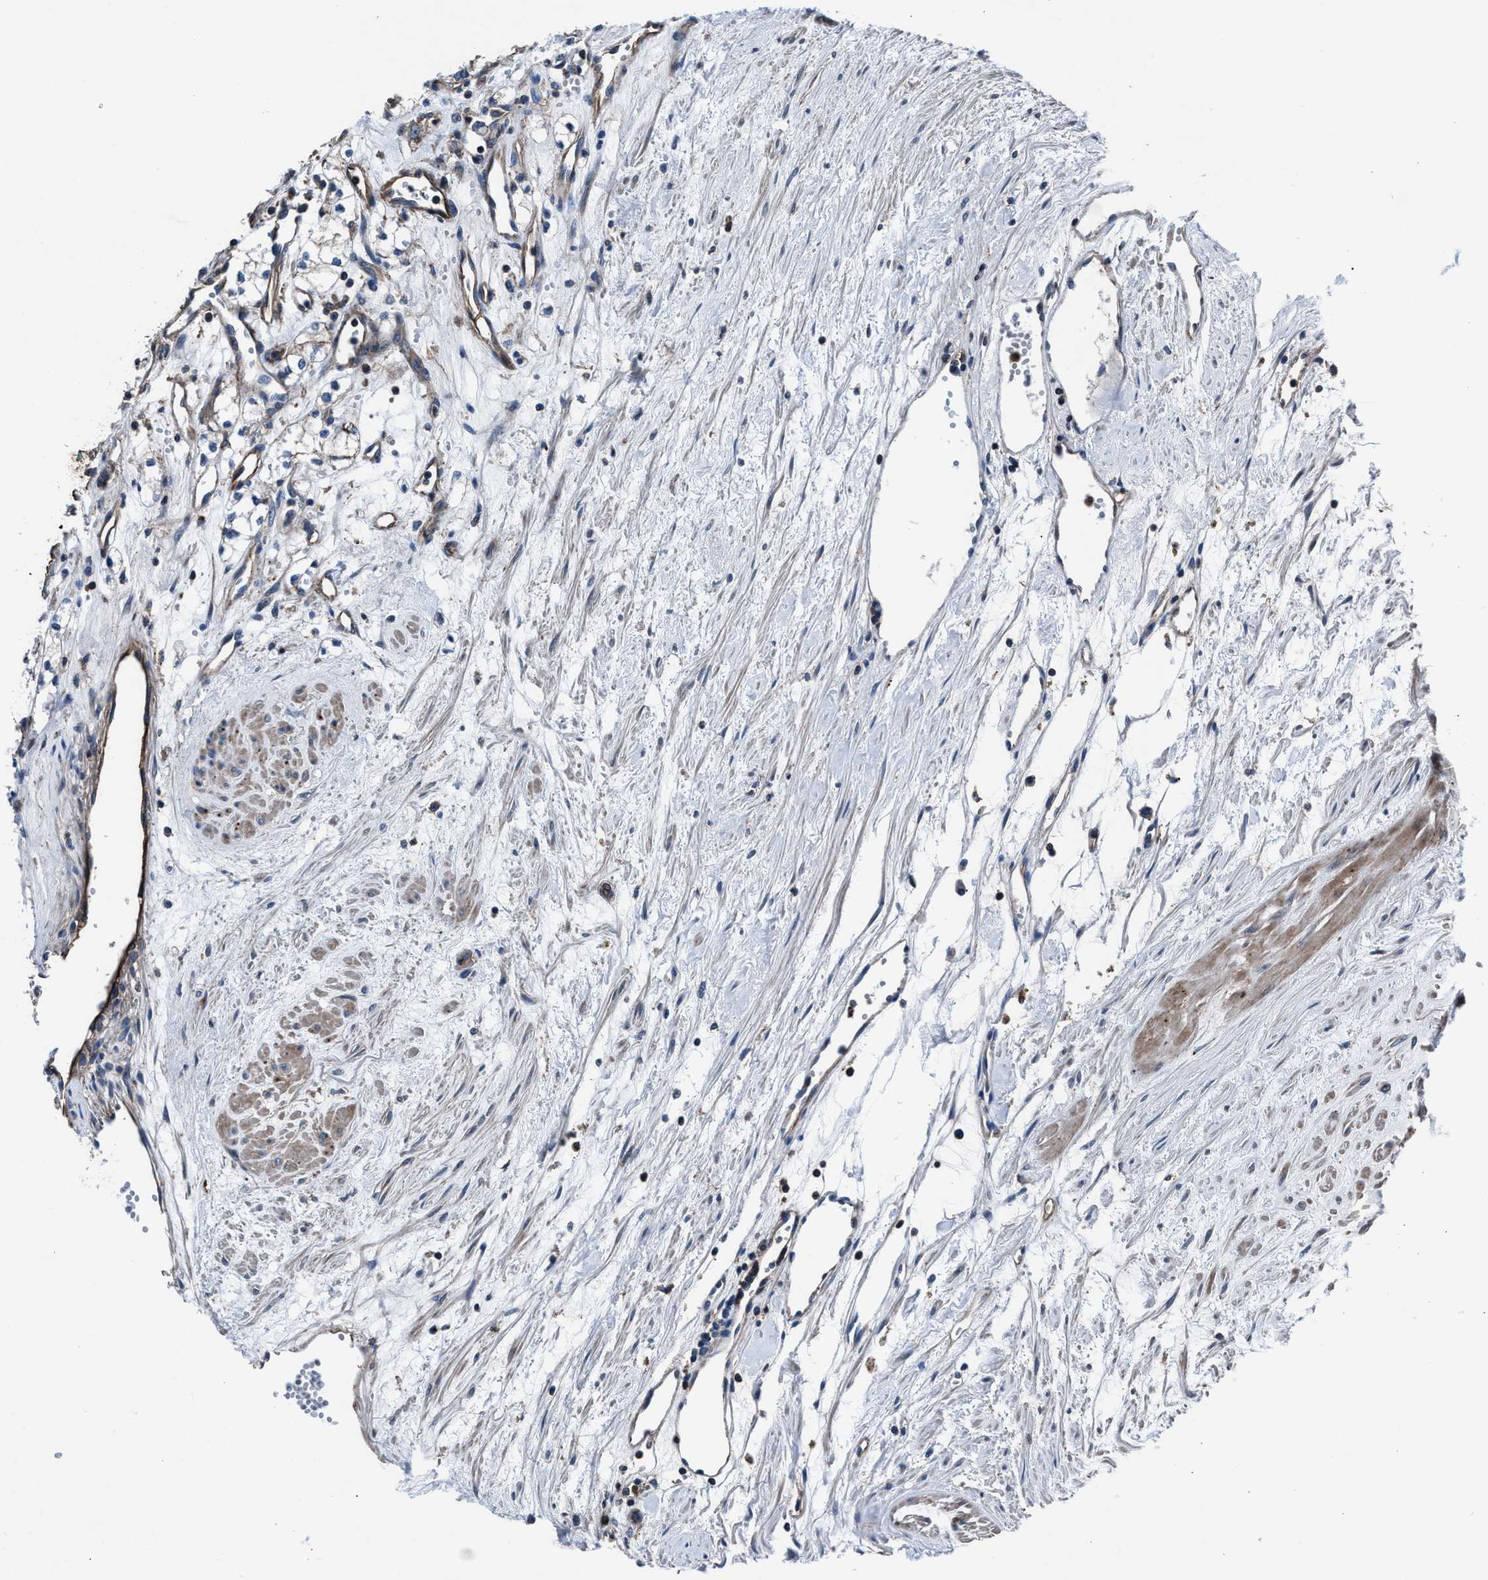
{"staining": {"intensity": "negative", "quantity": "none", "location": "none"}, "tissue": "renal cancer", "cell_type": "Tumor cells", "image_type": "cancer", "snomed": [{"axis": "morphology", "description": "Adenocarcinoma, NOS"}, {"axis": "topography", "description": "Kidney"}], "caption": "High magnification brightfield microscopy of renal cancer (adenocarcinoma) stained with DAB (3,3'-diaminobenzidine) (brown) and counterstained with hematoxylin (blue): tumor cells show no significant expression. (DAB (3,3'-diaminobenzidine) immunohistochemistry with hematoxylin counter stain).", "gene": "MFSD11", "patient": {"sex": "male", "age": 59}}